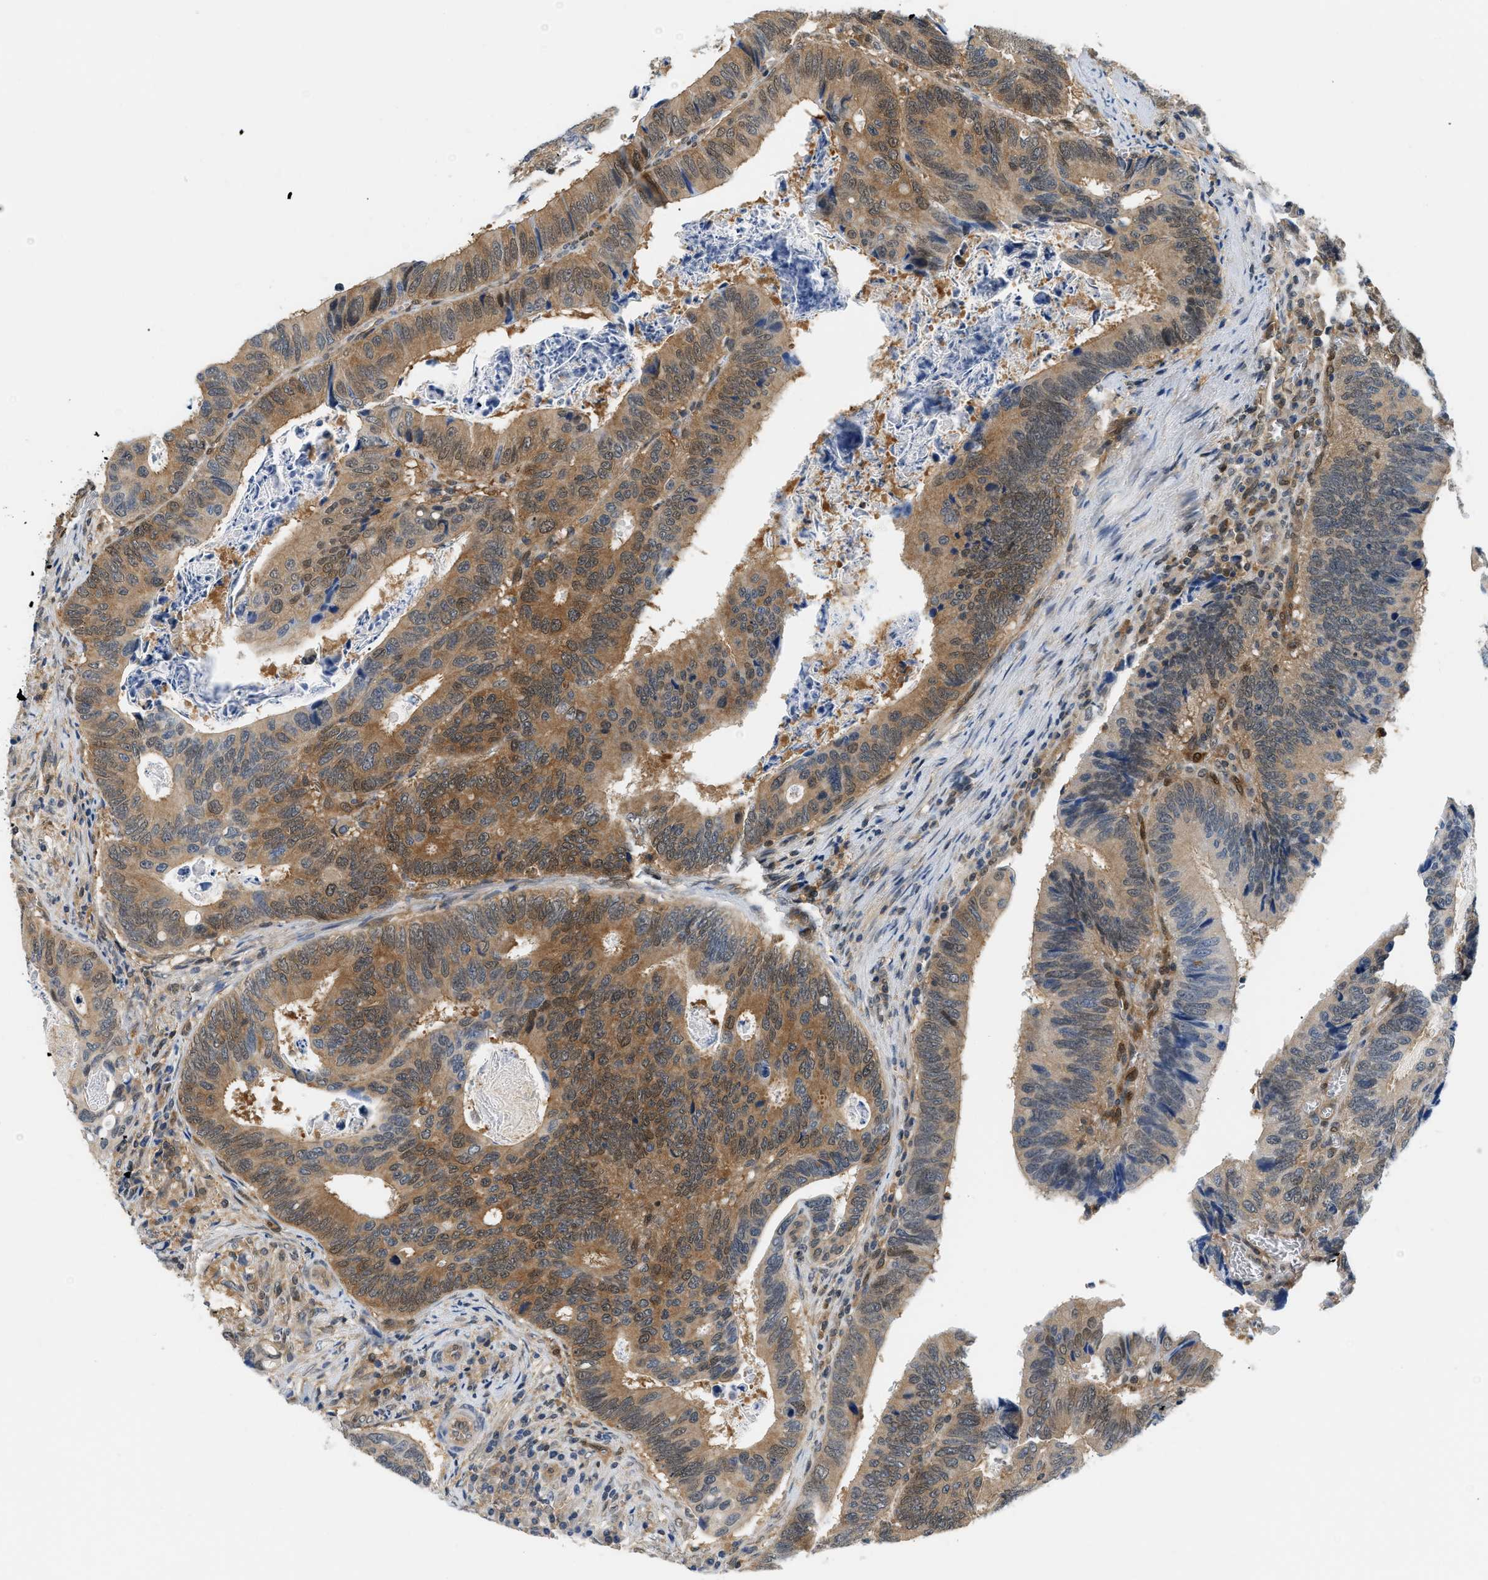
{"staining": {"intensity": "moderate", "quantity": ">75%", "location": "cytoplasmic/membranous,nuclear"}, "tissue": "colorectal cancer", "cell_type": "Tumor cells", "image_type": "cancer", "snomed": [{"axis": "morphology", "description": "Inflammation, NOS"}, {"axis": "morphology", "description": "Adenocarcinoma, NOS"}, {"axis": "topography", "description": "Colon"}], "caption": "Protein expression analysis of adenocarcinoma (colorectal) displays moderate cytoplasmic/membranous and nuclear expression in approximately >75% of tumor cells. Nuclei are stained in blue.", "gene": "EIF4EBP2", "patient": {"sex": "male", "age": 72}}